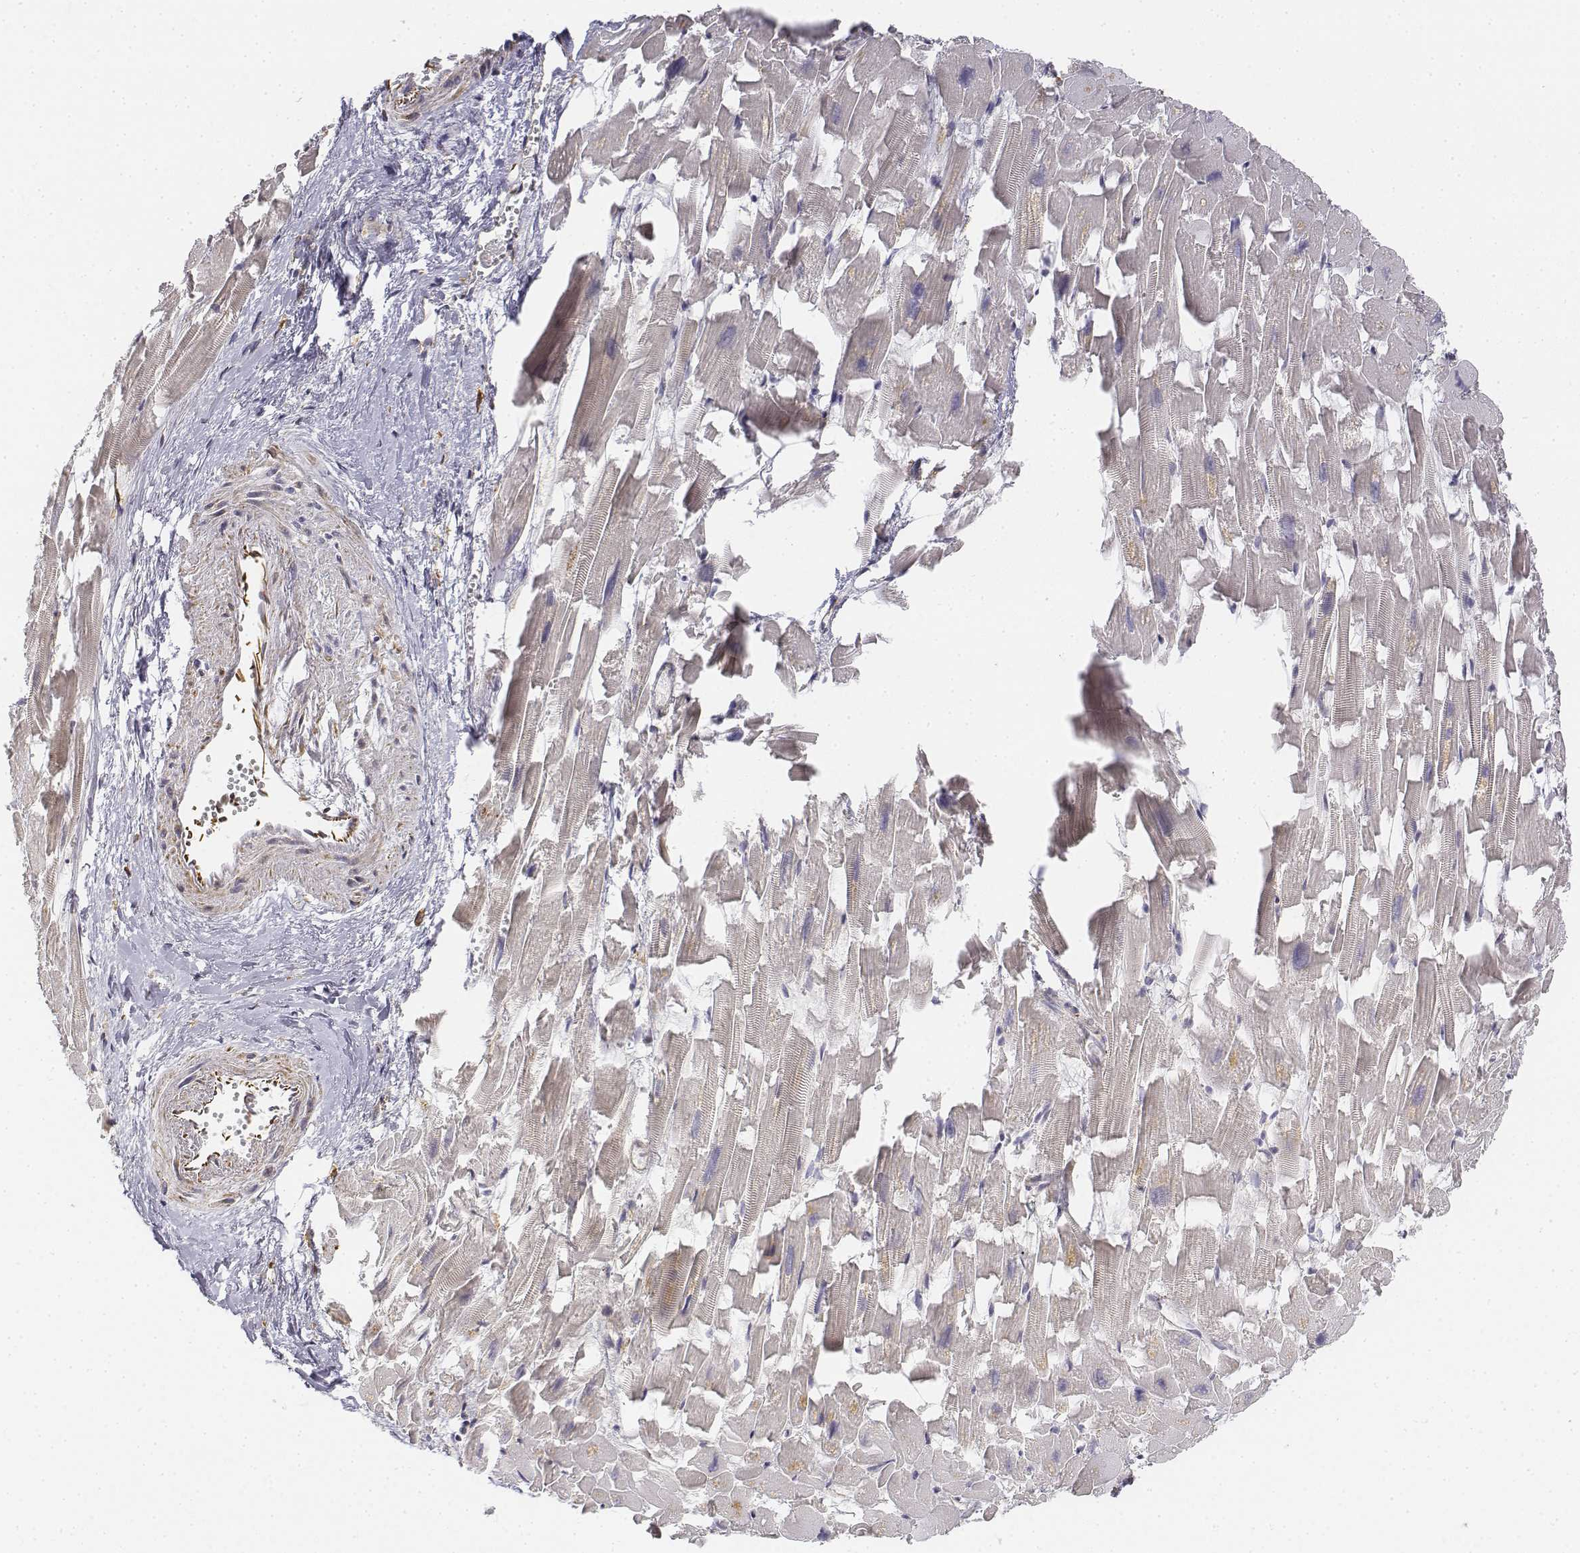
{"staining": {"intensity": "negative", "quantity": "none", "location": "none"}, "tissue": "heart muscle", "cell_type": "Cardiomyocytes", "image_type": "normal", "snomed": [{"axis": "morphology", "description": "Normal tissue, NOS"}, {"axis": "topography", "description": "Heart"}], "caption": "High power microscopy histopathology image of an immunohistochemistry histopathology image of unremarkable heart muscle, revealing no significant positivity in cardiomyocytes. (Stains: DAB (3,3'-diaminobenzidine) IHC with hematoxylin counter stain, Microscopy: brightfield microscopy at high magnification).", "gene": "CD14", "patient": {"sex": "female", "age": 64}}